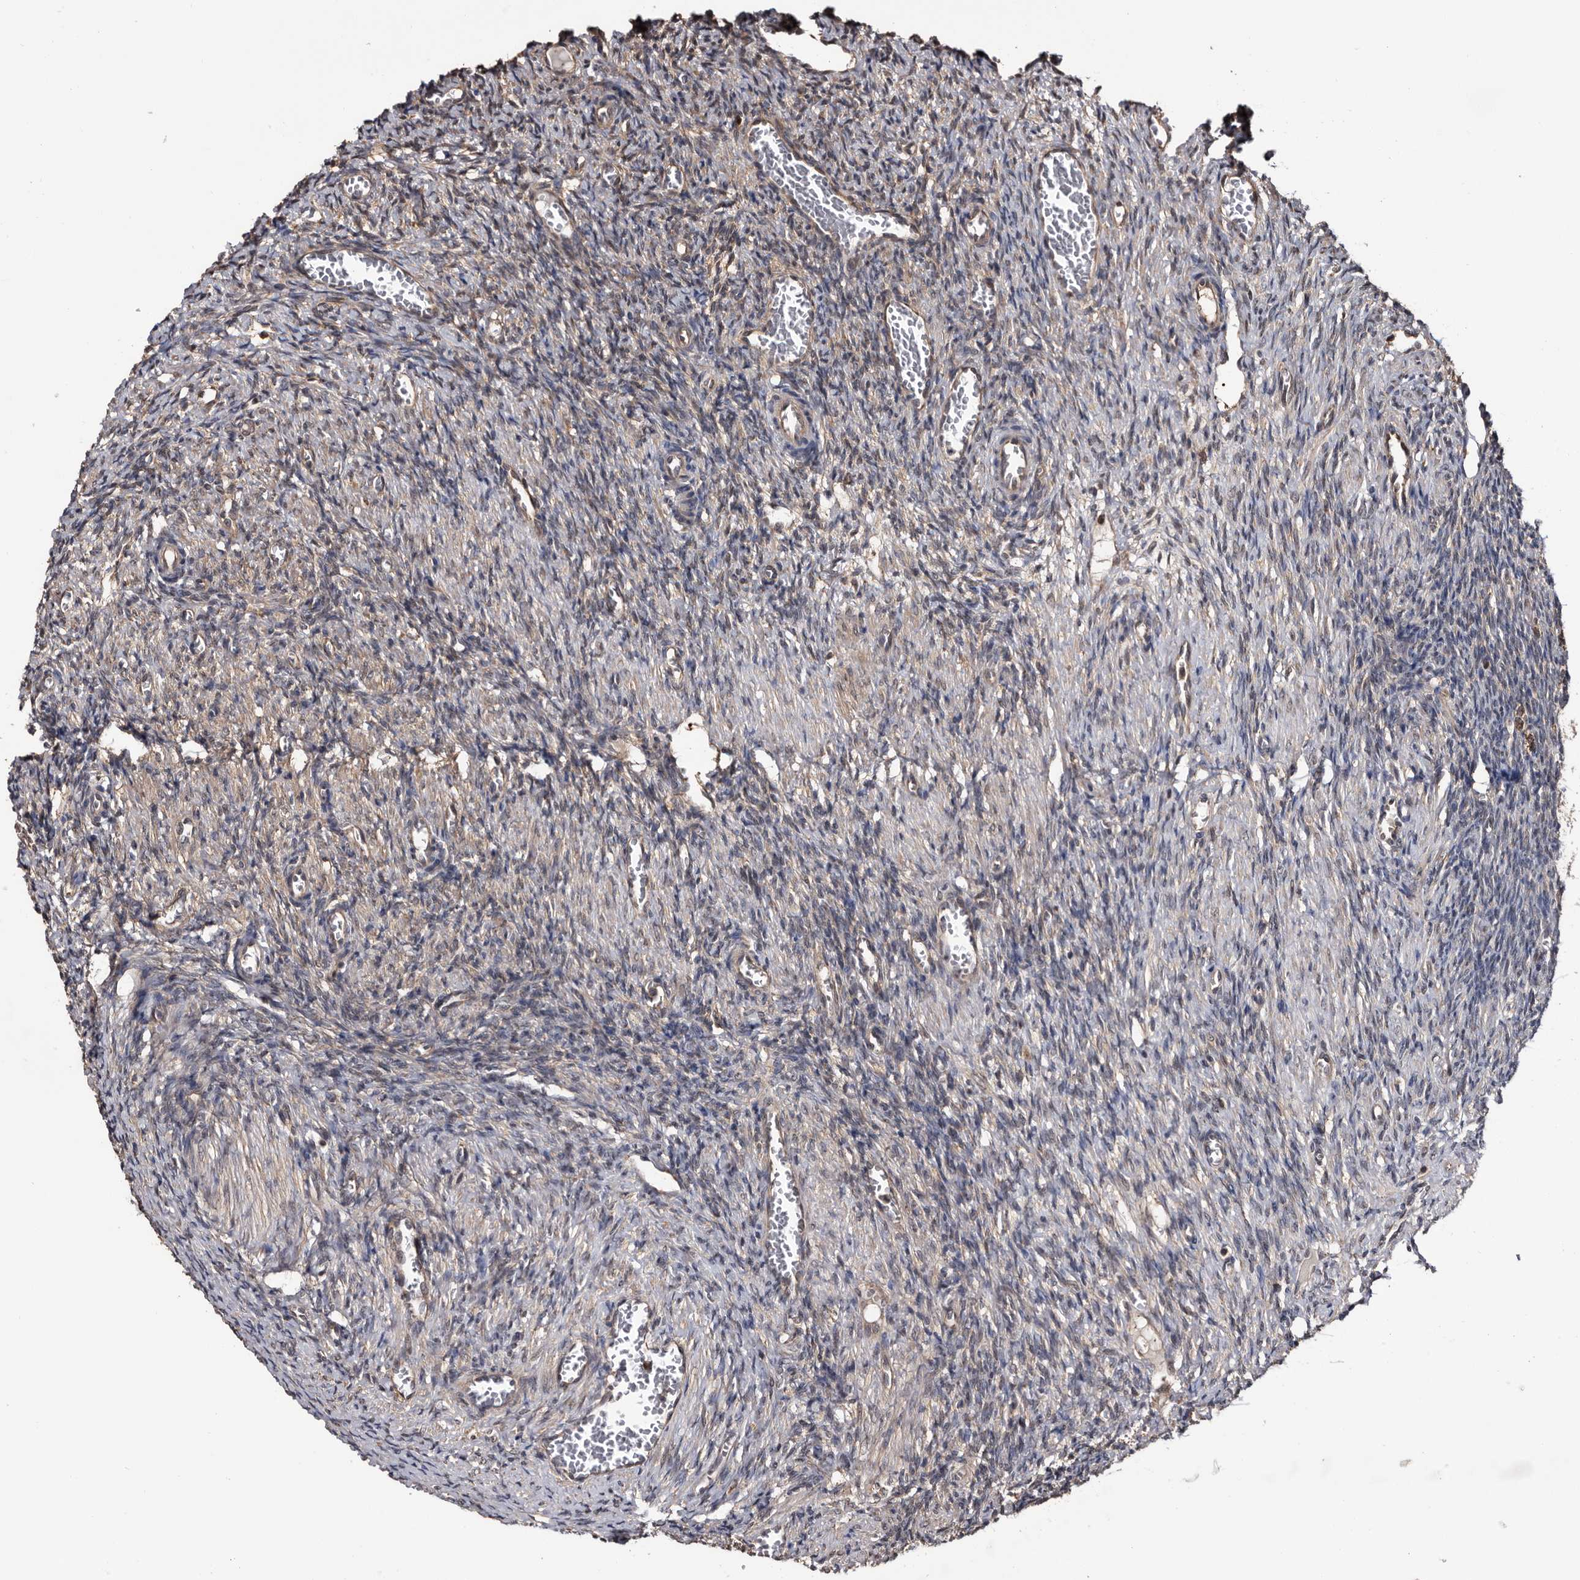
{"staining": {"intensity": "weak", "quantity": "<25%", "location": "cytoplasmic/membranous"}, "tissue": "ovary", "cell_type": "Ovarian stroma cells", "image_type": "normal", "snomed": [{"axis": "morphology", "description": "Normal tissue, NOS"}, {"axis": "topography", "description": "Ovary"}], "caption": "Histopathology image shows no significant protein positivity in ovarian stroma cells of benign ovary.", "gene": "TTI2", "patient": {"sex": "female", "age": 27}}